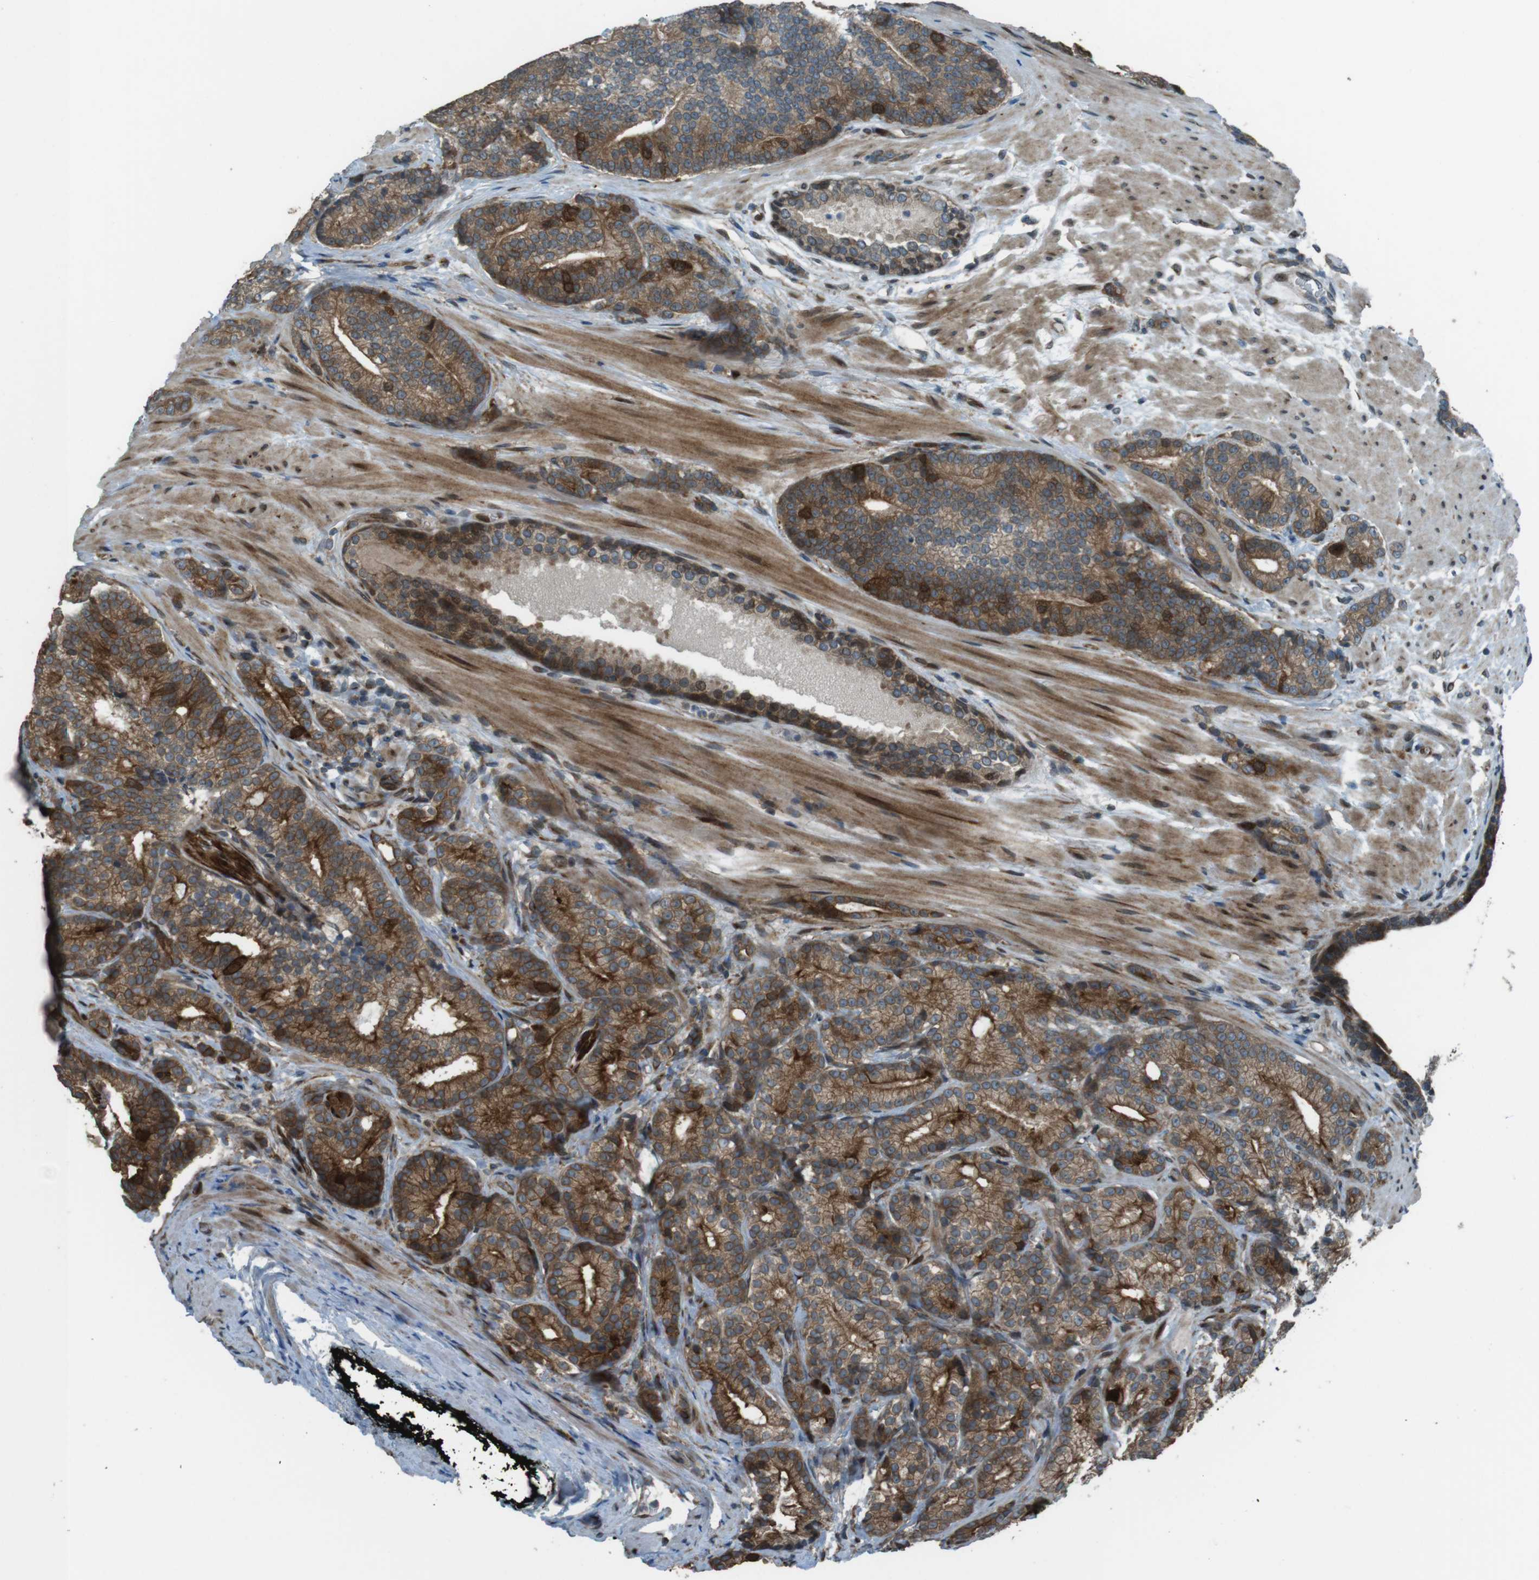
{"staining": {"intensity": "strong", "quantity": "25%-75%", "location": "cytoplasmic/membranous"}, "tissue": "prostate cancer", "cell_type": "Tumor cells", "image_type": "cancer", "snomed": [{"axis": "morphology", "description": "Adenocarcinoma, High grade"}, {"axis": "topography", "description": "Prostate"}], "caption": "Immunohistochemical staining of human high-grade adenocarcinoma (prostate) shows high levels of strong cytoplasmic/membranous protein staining in about 25%-75% of tumor cells.", "gene": "ZNF330", "patient": {"sex": "male", "age": 61}}